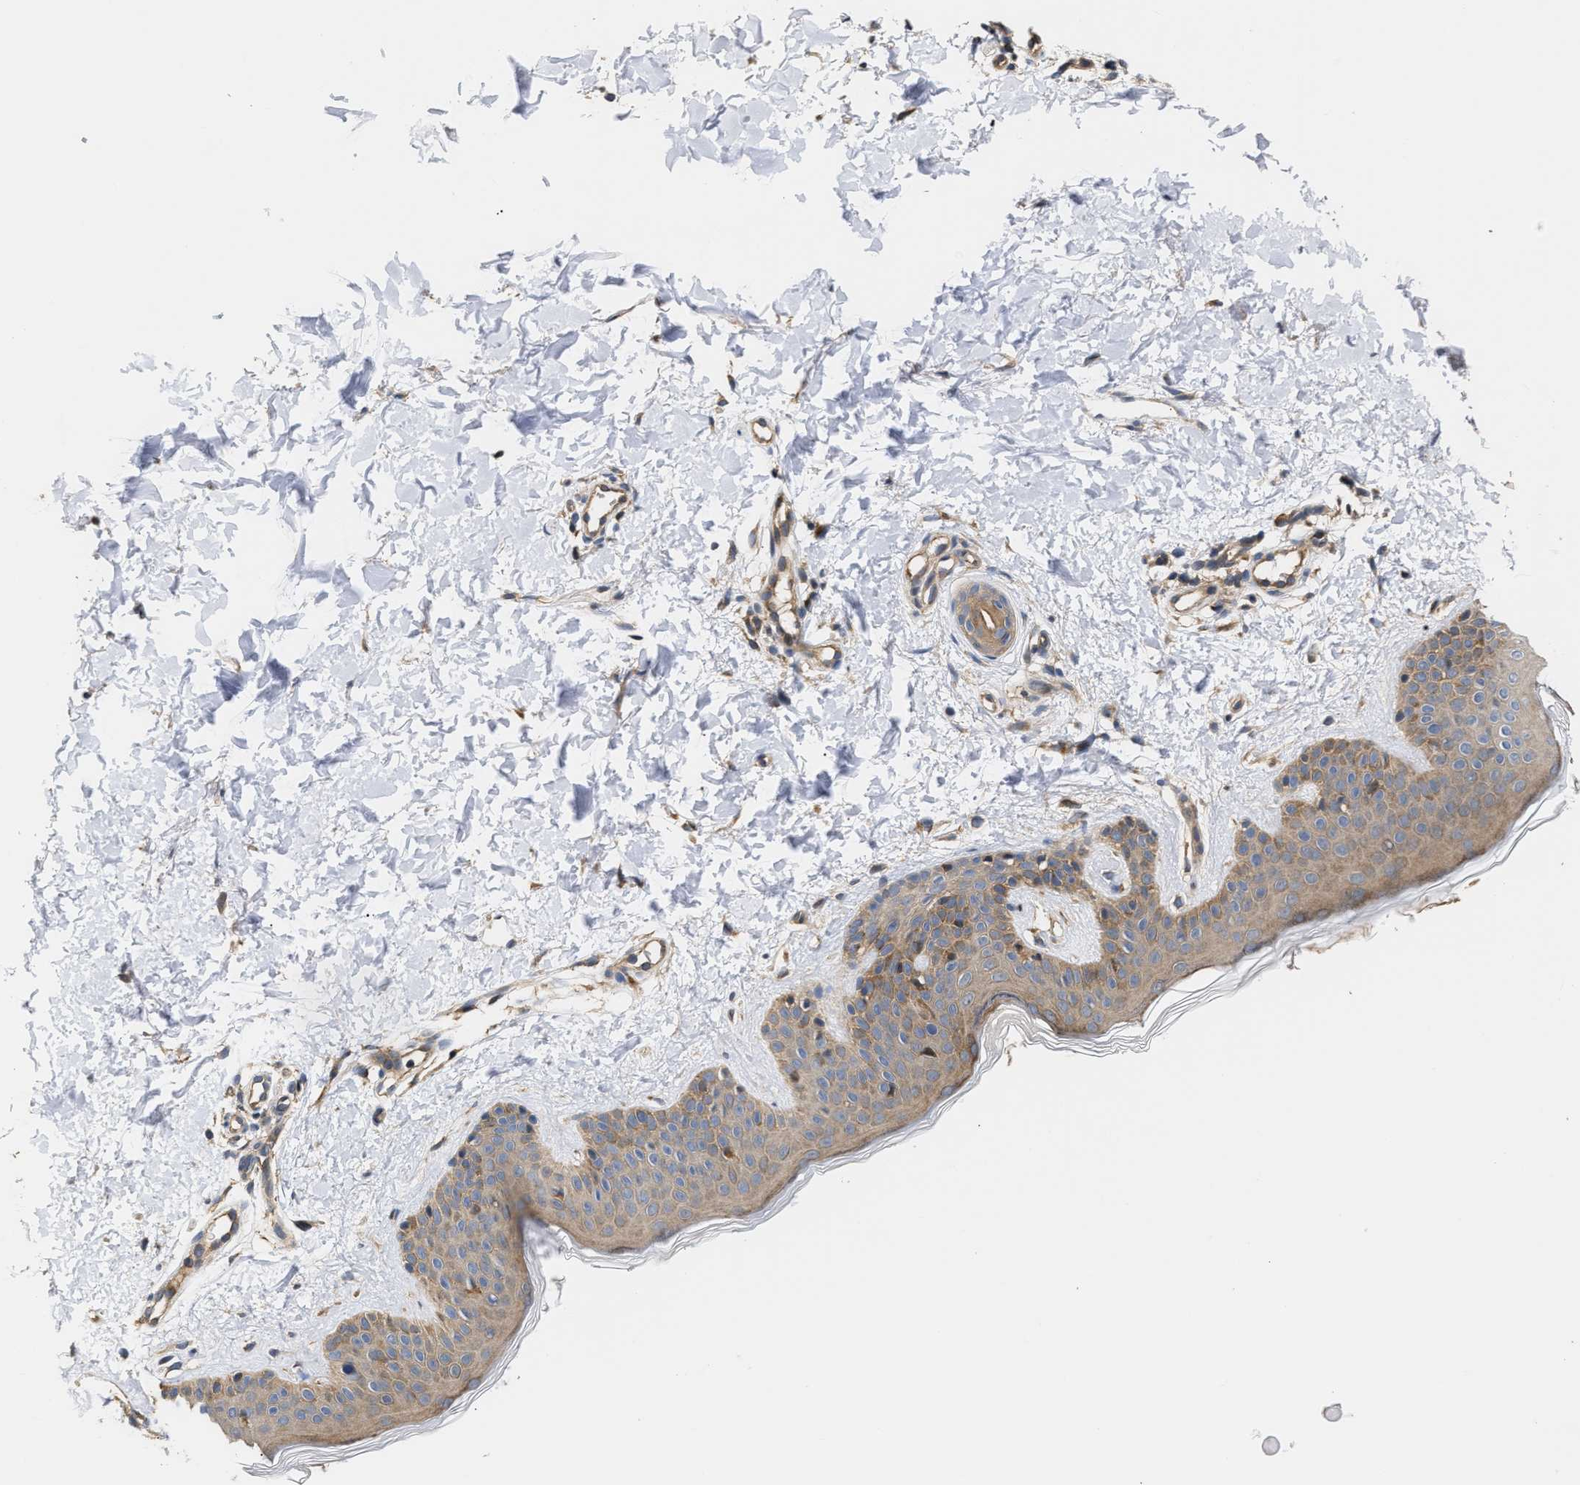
{"staining": {"intensity": "moderate", "quantity": ">75%", "location": "cytoplasmic/membranous"}, "tissue": "skin", "cell_type": "Fibroblasts", "image_type": "normal", "snomed": [{"axis": "morphology", "description": "Normal tissue, NOS"}, {"axis": "topography", "description": "Skin"}], "caption": "Protein staining displays moderate cytoplasmic/membranous staining in approximately >75% of fibroblasts in normal skin. The staining is performed using DAB (3,3'-diaminobenzidine) brown chromogen to label protein expression. The nuclei are counter-stained blue using hematoxylin.", "gene": "CLIP2", "patient": {"sex": "male", "age": 30}}